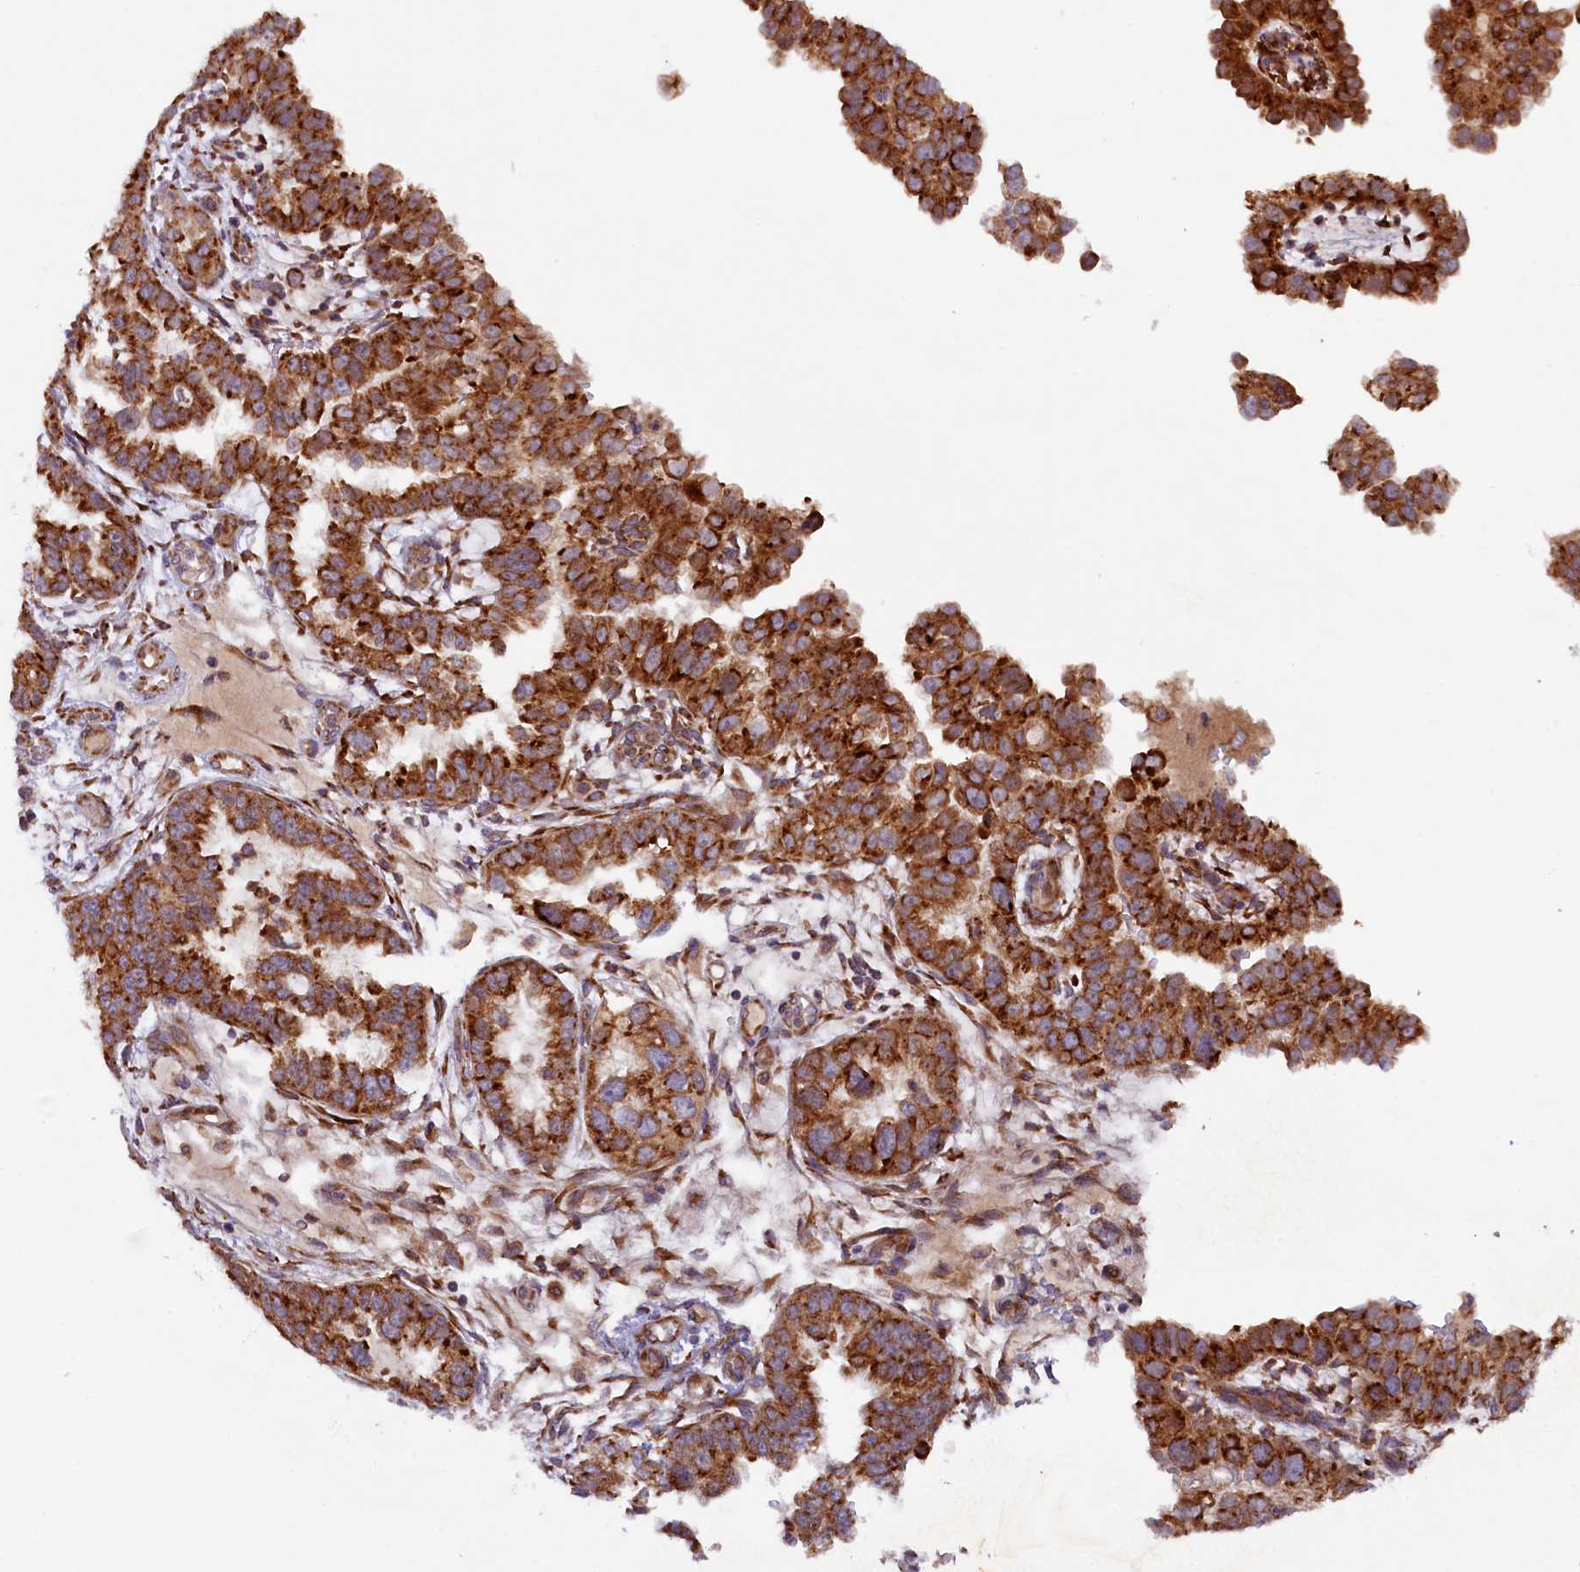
{"staining": {"intensity": "strong", "quantity": ">75%", "location": "cytoplasmic/membranous"}, "tissue": "endometrial cancer", "cell_type": "Tumor cells", "image_type": "cancer", "snomed": [{"axis": "morphology", "description": "Adenocarcinoma, NOS"}, {"axis": "topography", "description": "Endometrium"}], "caption": "A brown stain shows strong cytoplasmic/membranous expression of a protein in adenocarcinoma (endometrial) tumor cells.", "gene": "SSC5D", "patient": {"sex": "female", "age": 85}}